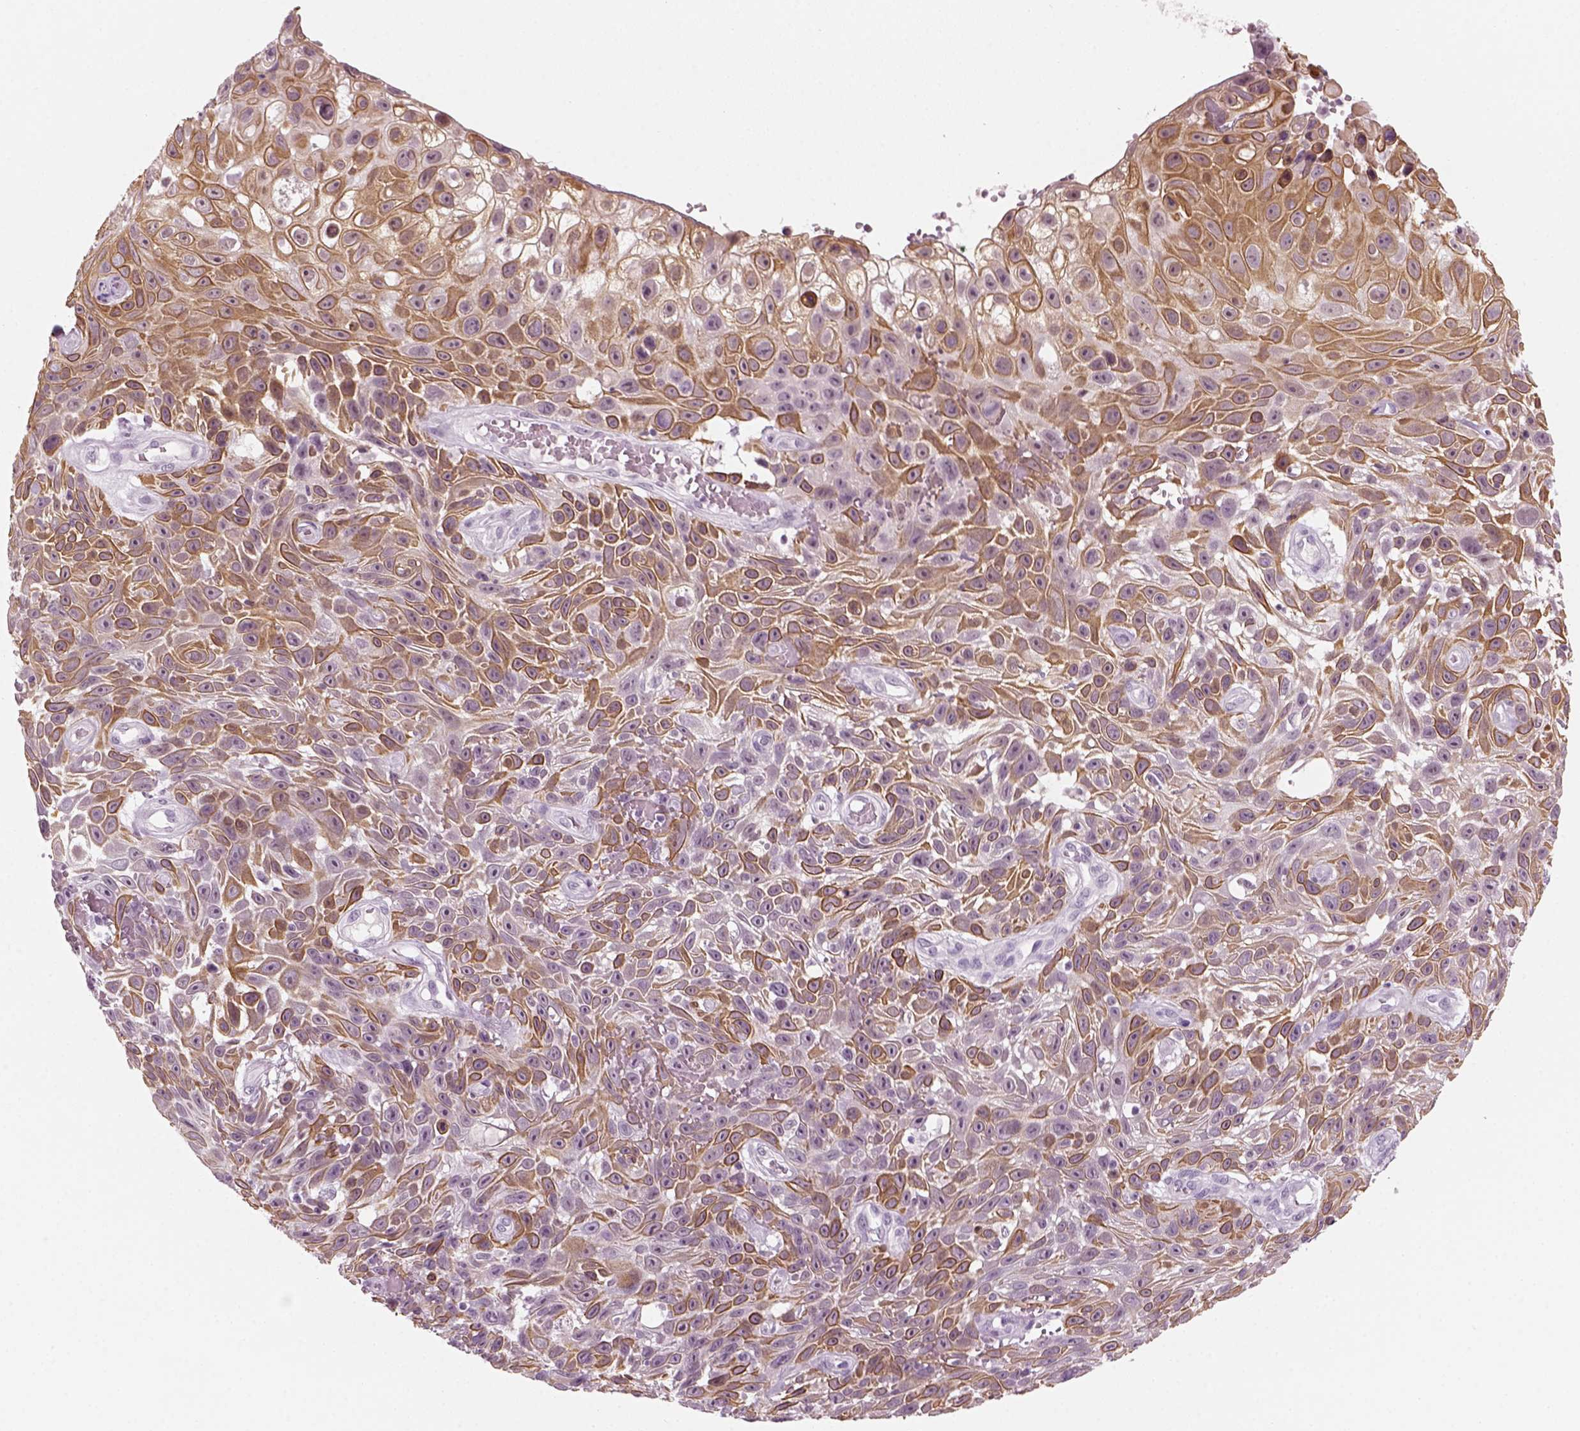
{"staining": {"intensity": "moderate", "quantity": "25%-75%", "location": "cytoplasmic/membranous"}, "tissue": "skin cancer", "cell_type": "Tumor cells", "image_type": "cancer", "snomed": [{"axis": "morphology", "description": "Squamous cell carcinoma, NOS"}, {"axis": "topography", "description": "Skin"}], "caption": "Immunohistochemical staining of squamous cell carcinoma (skin) demonstrates medium levels of moderate cytoplasmic/membranous expression in approximately 25%-75% of tumor cells. Using DAB (brown) and hematoxylin (blue) stains, captured at high magnification using brightfield microscopy.", "gene": "KRT75", "patient": {"sex": "male", "age": 82}}